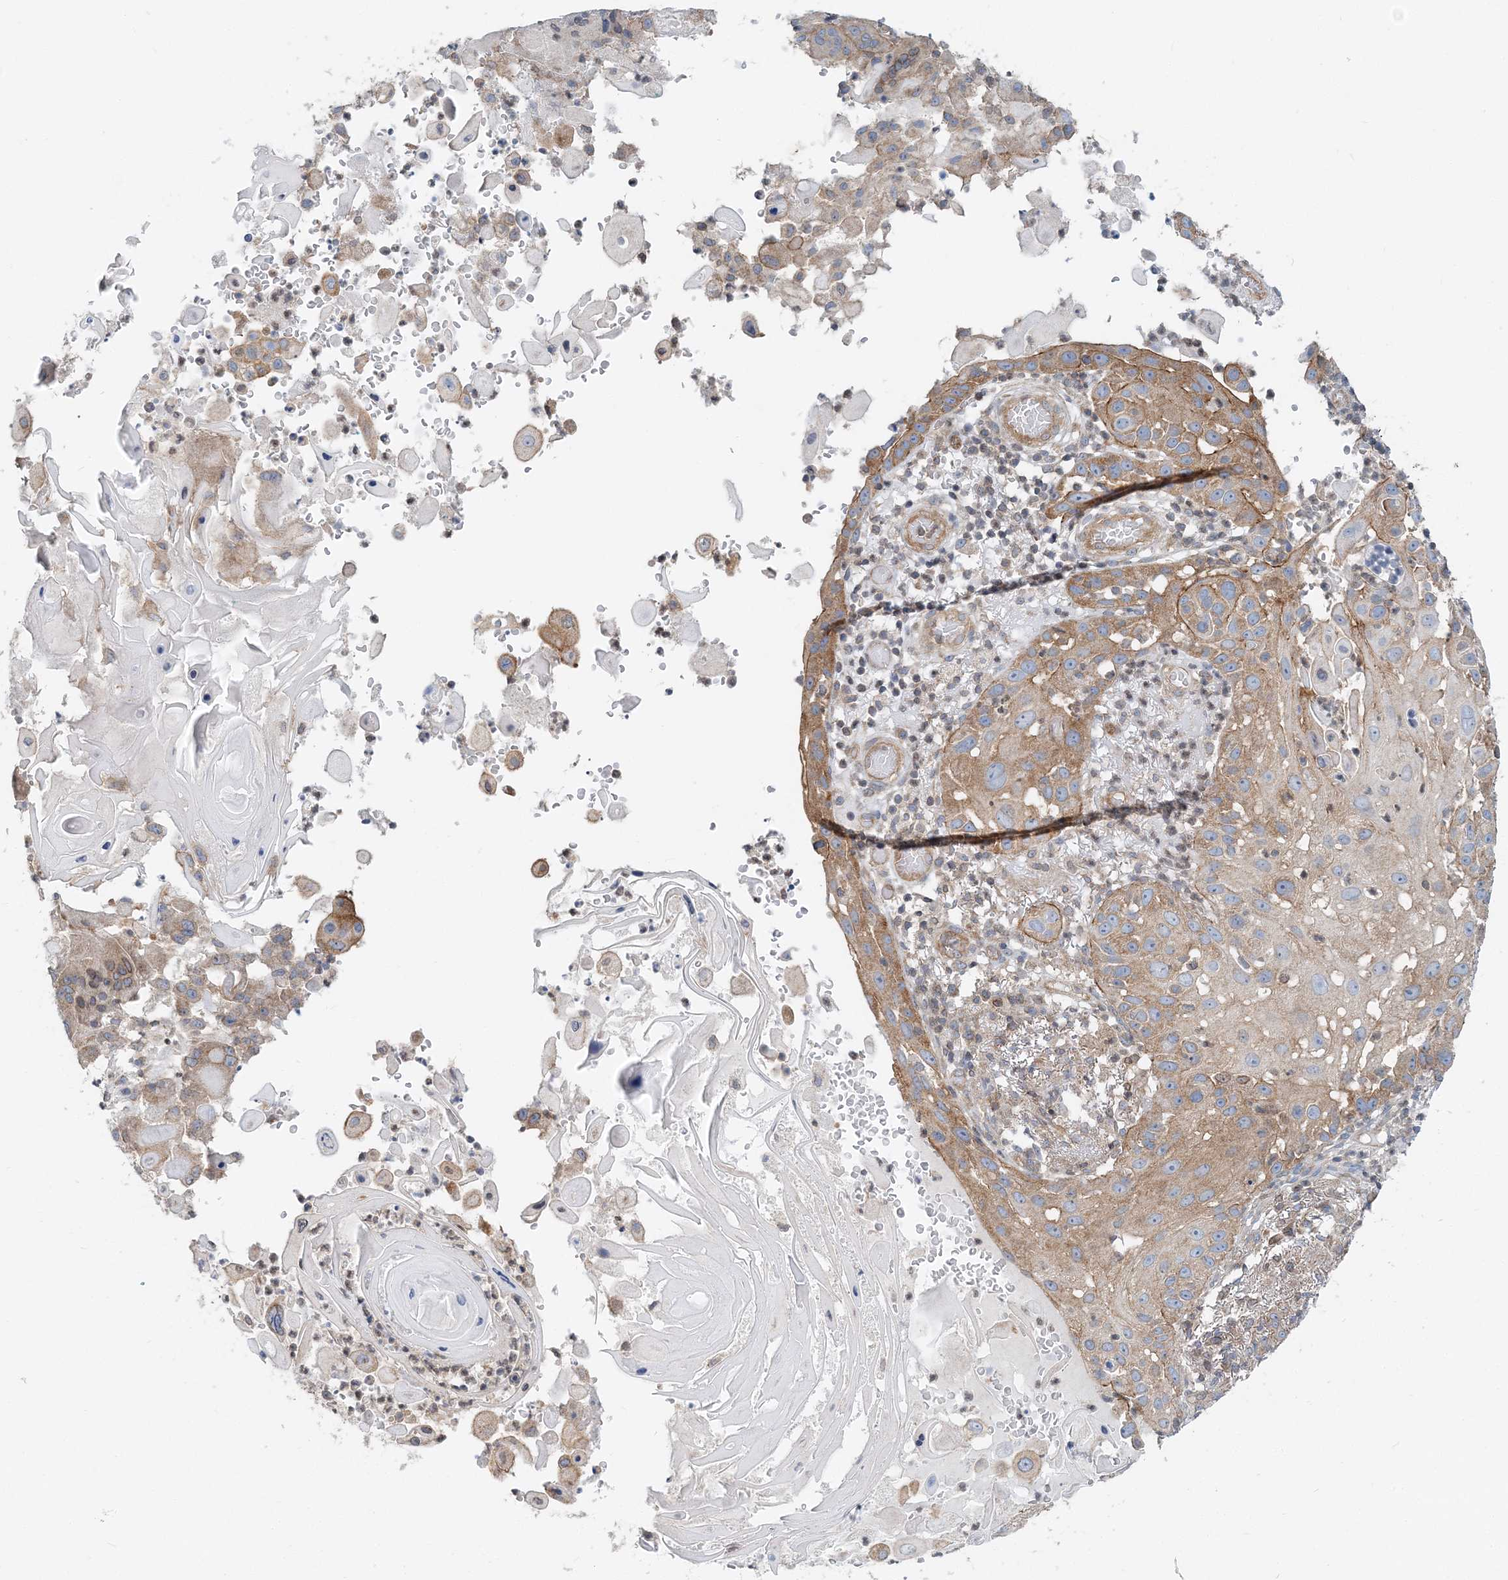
{"staining": {"intensity": "moderate", "quantity": ">75%", "location": "cytoplasmic/membranous"}, "tissue": "skin cancer", "cell_type": "Tumor cells", "image_type": "cancer", "snomed": [{"axis": "morphology", "description": "Squamous cell carcinoma, NOS"}, {"axis": "topography", "description": "Skin"}], "caption": "A brown stain highlights moderate cytoplasmic/membranous staining of a protein in human skin cancer (squamous cell carcinoma) tumor cells. (DAB = brown stain, brightfield microscopy at high magnification).", "gene": "MOB4", "patient": {"sex": "female", "age": 44}}